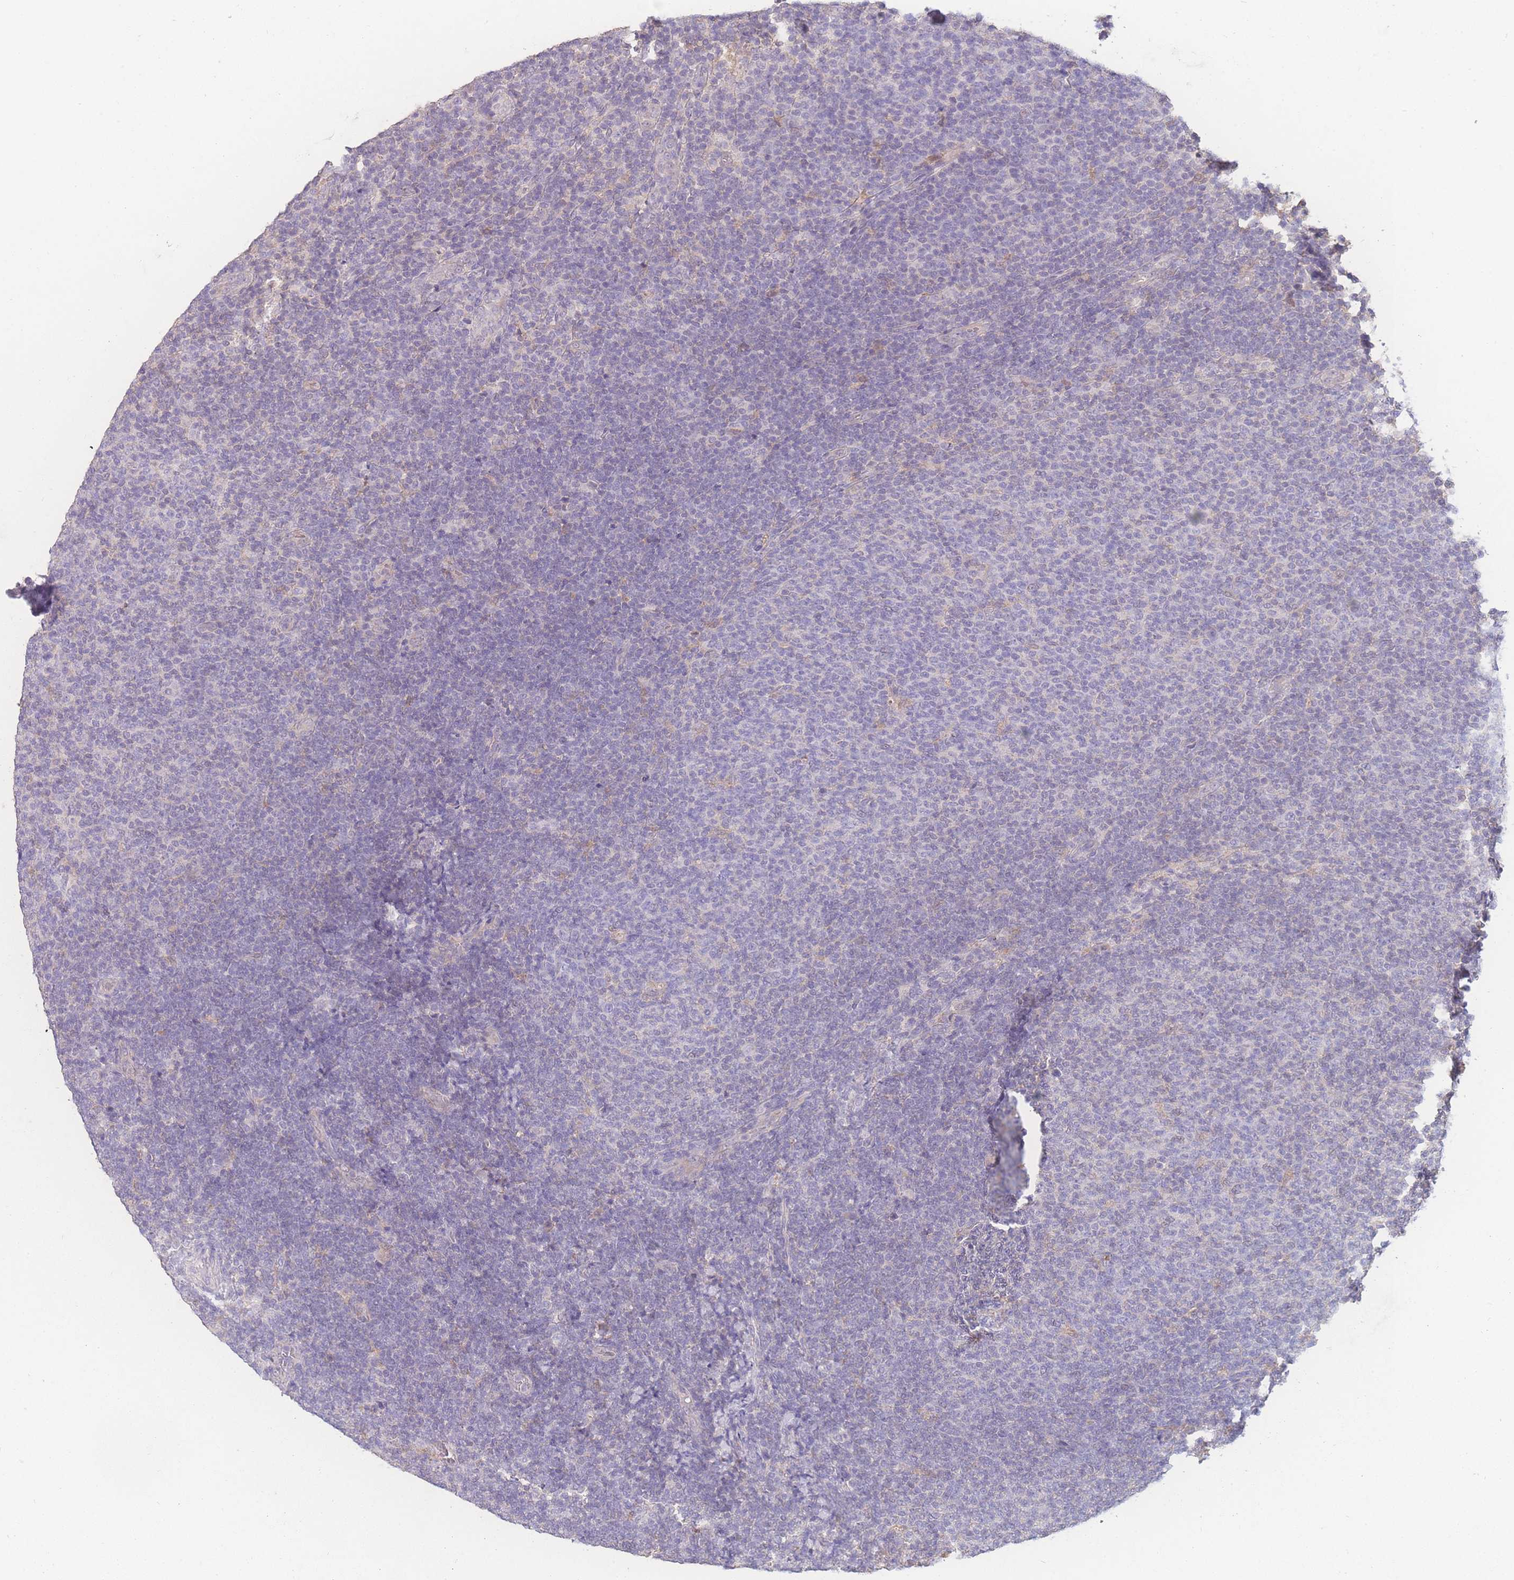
{"staining": {"intensity": "negative", "quantity": "none", "location": "none"}, "tissue": "lymphoma", "cell_type": "Tumor cells", "image_type": "cancer", "snomed": [{"axis": "morphology", "description": "Malignant lymphoma, non-Hodgkin's type, Low grade"}, {"axis": "topography", "description": "Lymph node"}], "caption": "This is an IHC image of lymphoma. There is no staining in tumor cells.", "gene": "GIPR", "patient": {"sex": "male", "age": 66}}